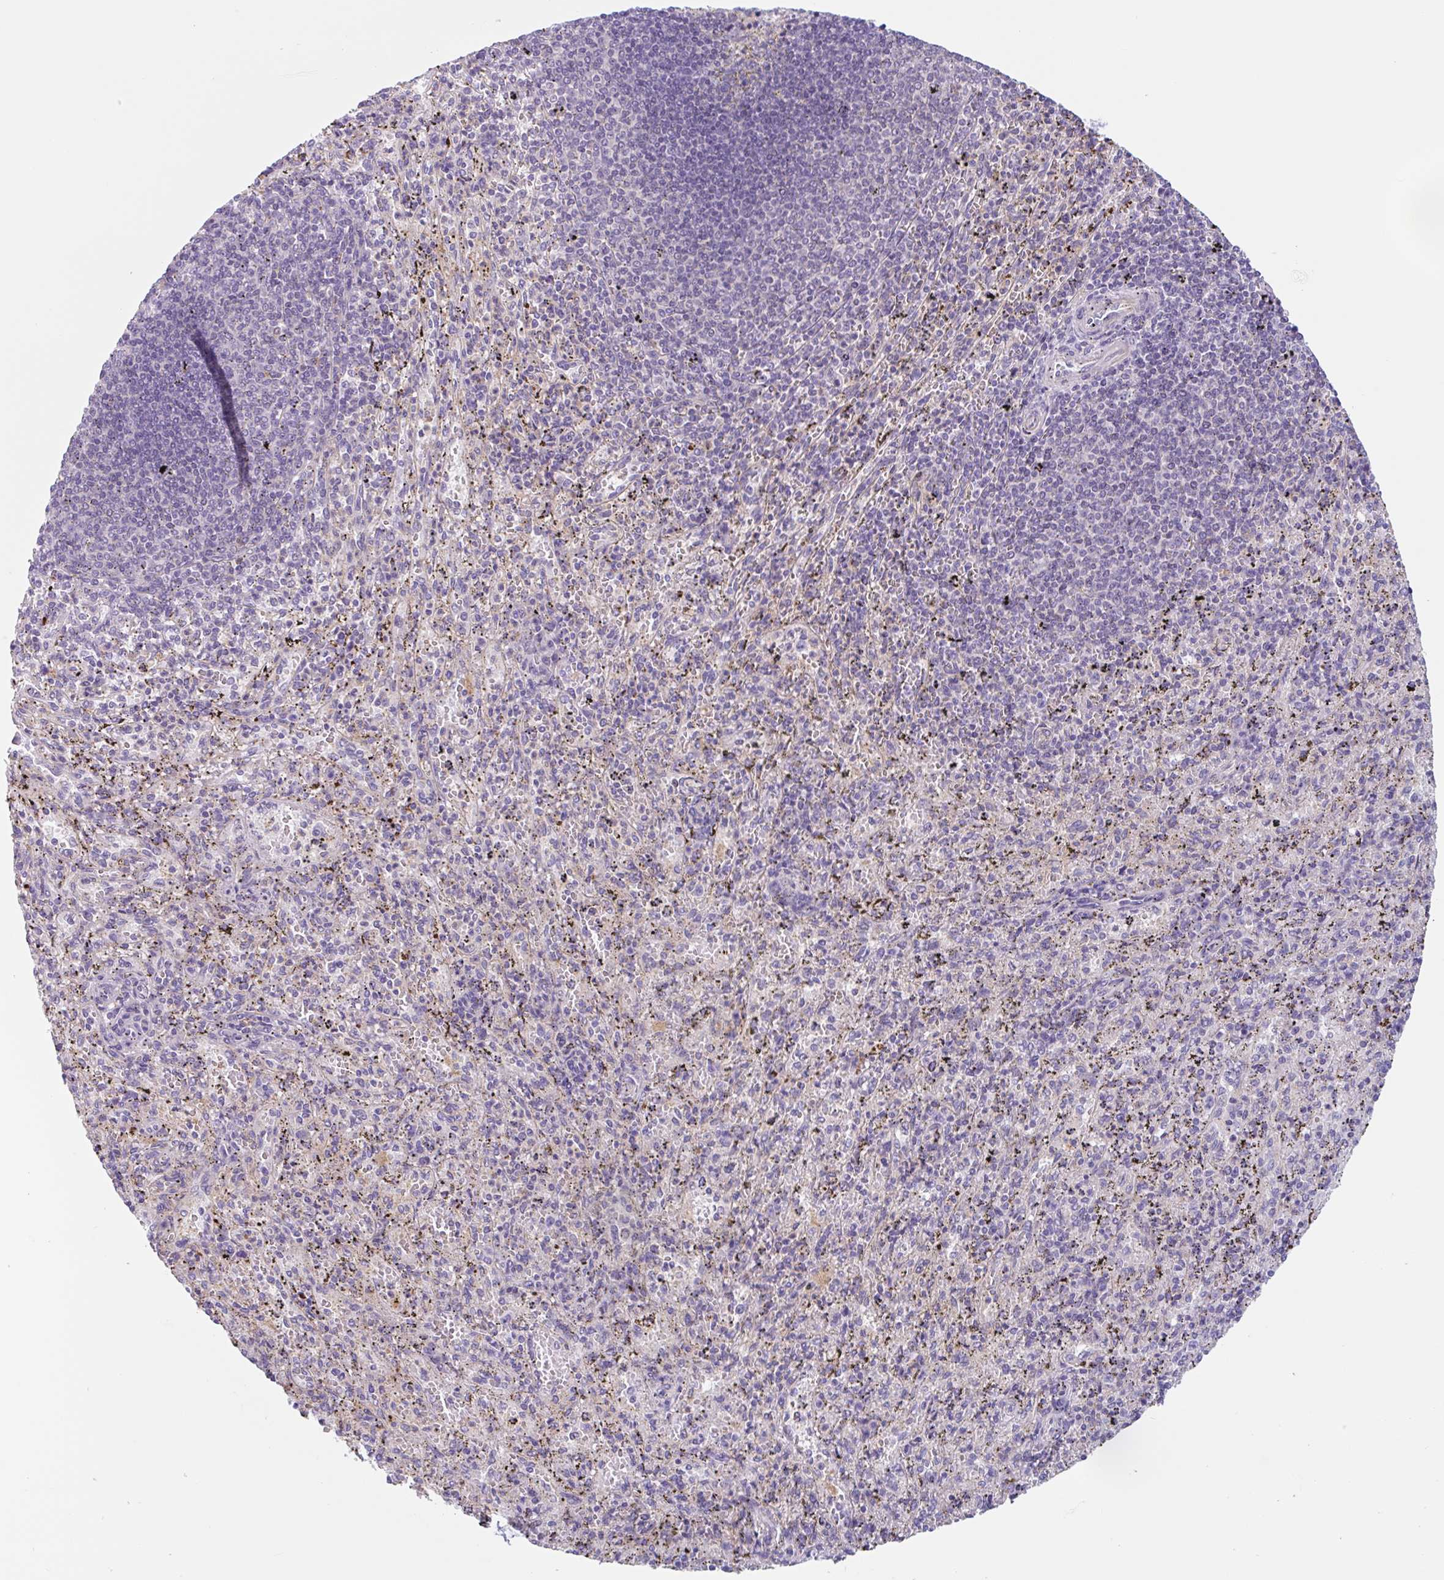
{"staining": {"intensity": "negative", "quantity": "none", "location": "none"}, "tissue": "spleen", "cell_type": "Cells in red pulp", "image_type": "normal", "snomed": [{"axis": "morphology", "description": "Normal tissue, NOS"}, {"axis": "topography", "description": "Spleen"}], "caption": "Immunohistochemical staining of benign human spleen displays no significant expression in cells in red pulp.", "gene": "LENG9", "patient": {"sex": "male", "age": 57}}